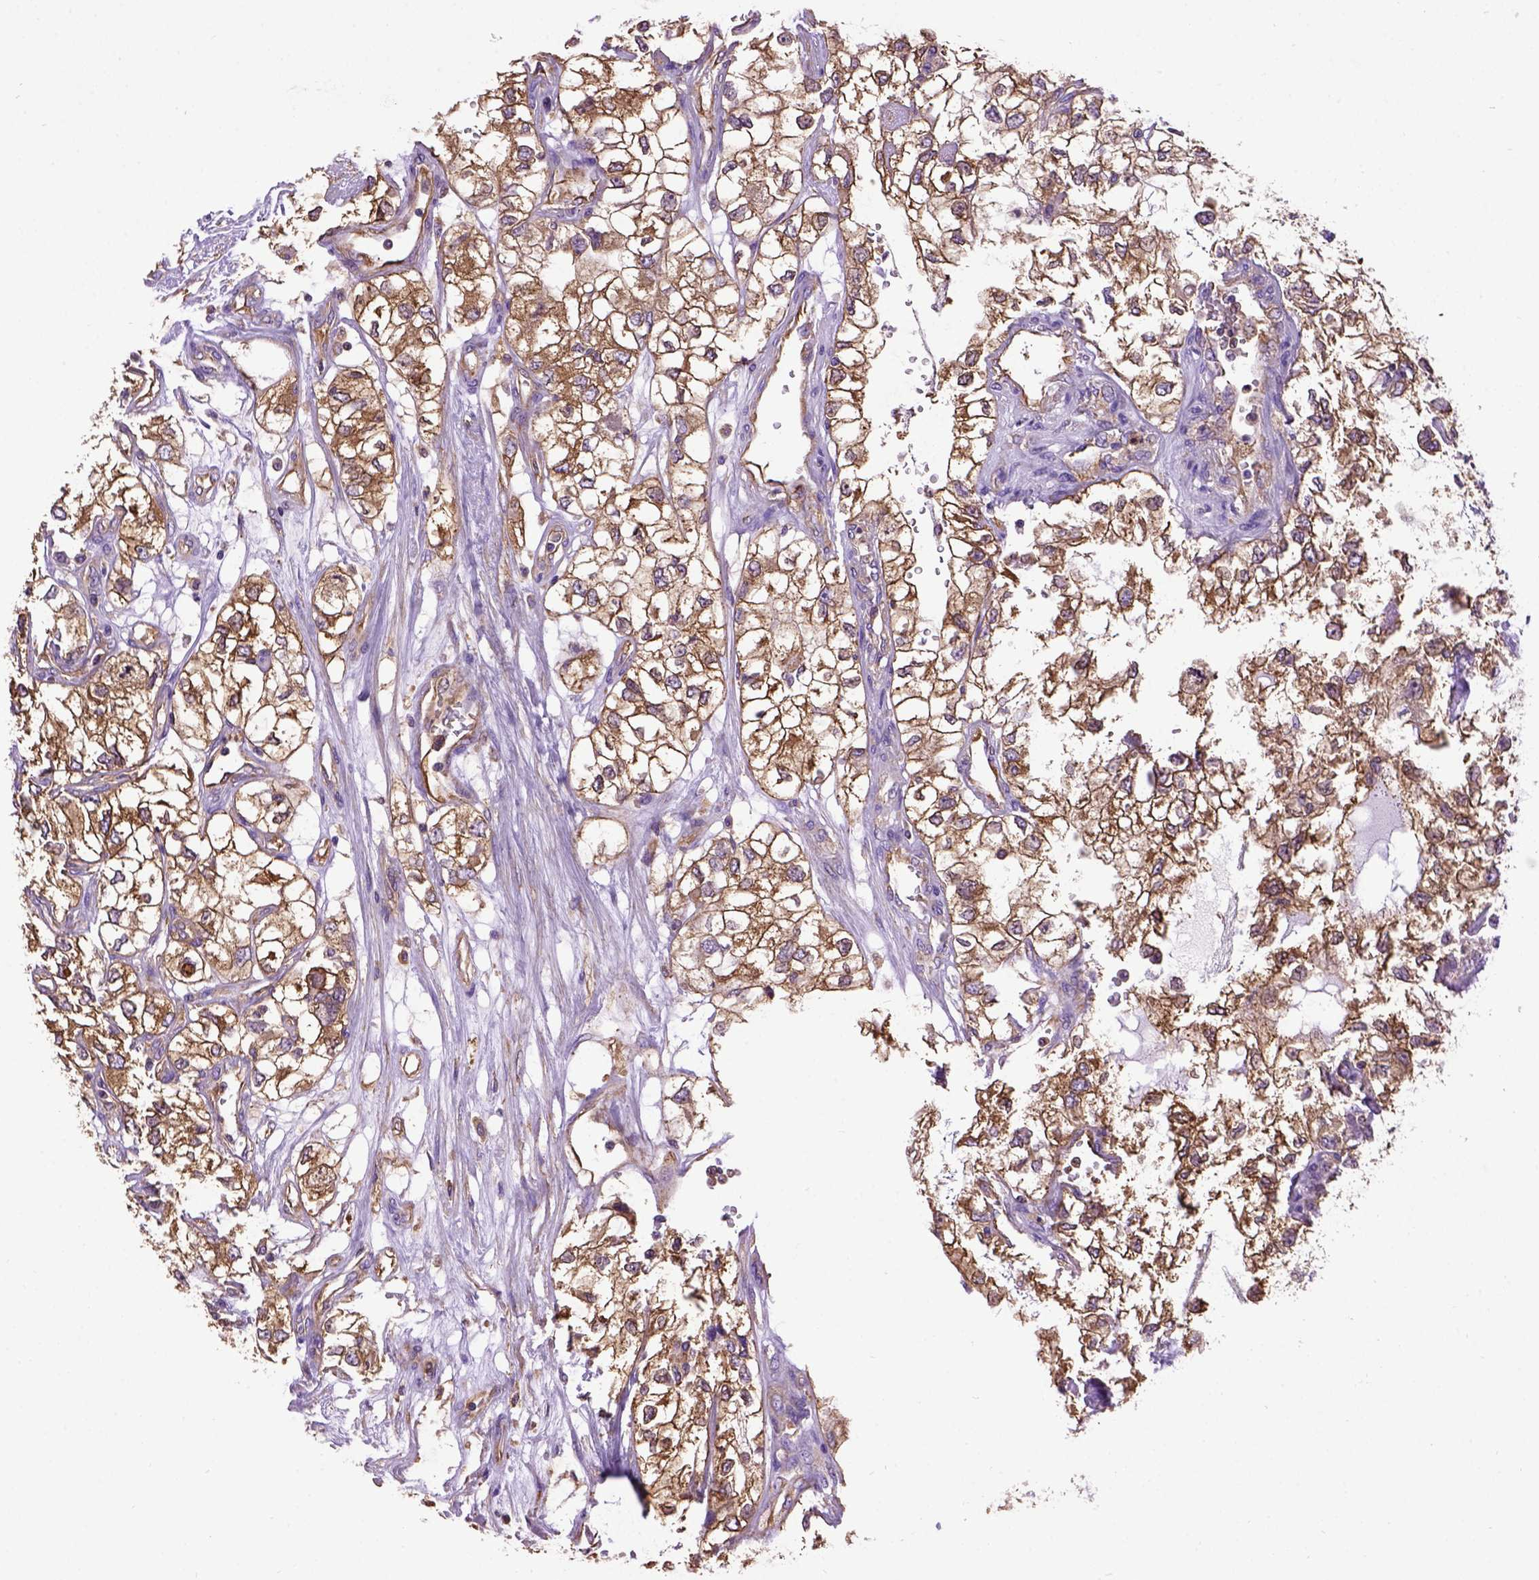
{"staining": {"intensity": "moderate", "quantity": ">75%", "location": "cytoplasmic/membranous"}, "tissue": "renal cancer", "cell_type": "Tumor cells", "image_type": "cancer", "snomed": [{"axis": "morphology", "description": "Adenocarcinoma, NOS"}, {"axis": "topography", "description": "Kidney"}], "caption": "The photomicrograph shows staining of renal cancer (adenocarcinoma), revealing moderate cytoplasmic/membranous protein positivity (brown color) within tumor cells.", "gene": "MVP", "patient": {"sex": "female", "age": 59}}